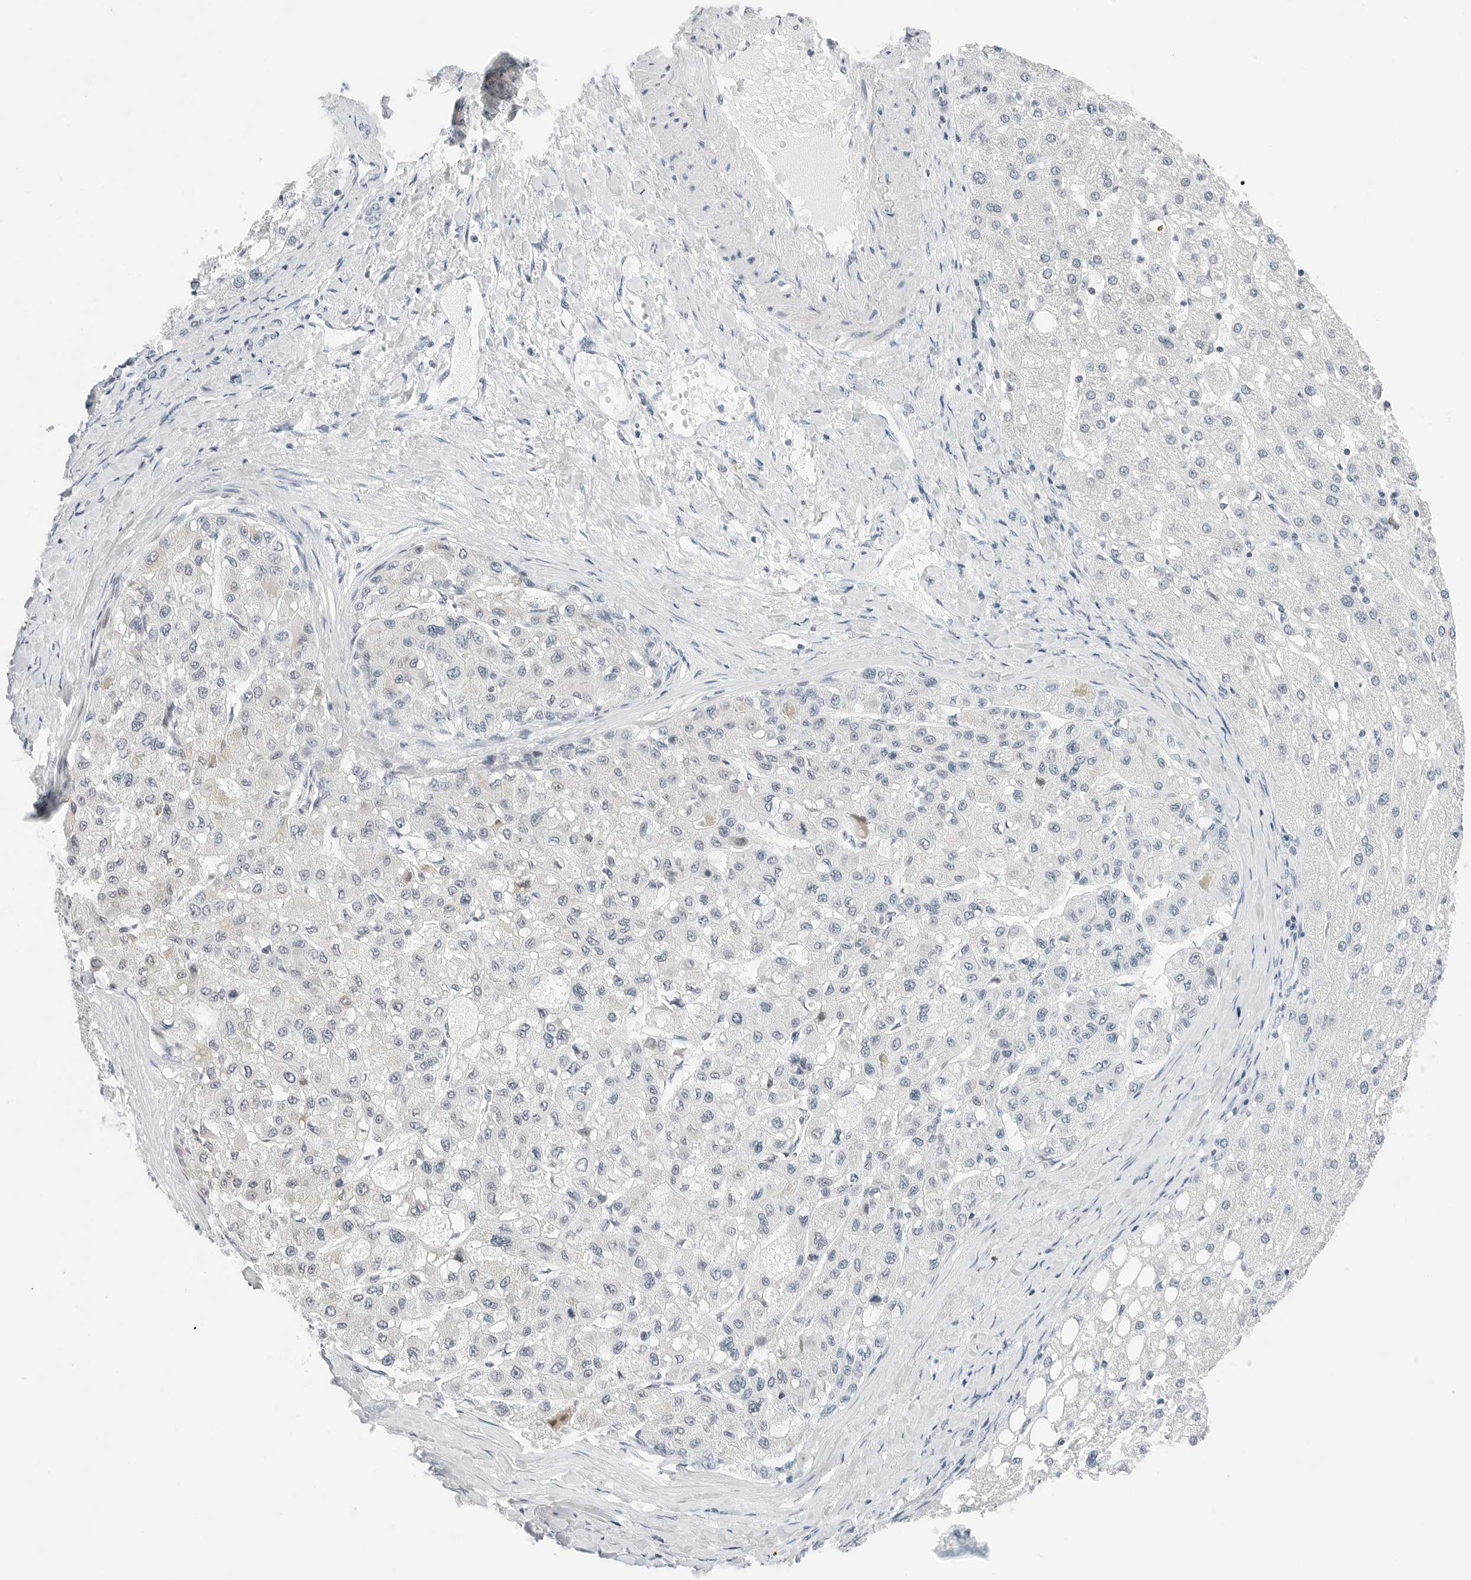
{"staining": {"intensity": "negative", "quantity": "none", "location": "none"}, "tissue": "liver cancer", "cell_type": "Tumor cells", "image_type": "cancer", "snomed": [{"axis": "morphology", "description": "Carcinoma, Hepatocellular, NOS"}, {"axis": "topography", "description": "Liver"}], "caption": "The IHC histopathology image has no significant expression in tumor cells of liver cancer tissue.", "gene": "NTMT2", "patient": {"sex": "male", "age": 80}}